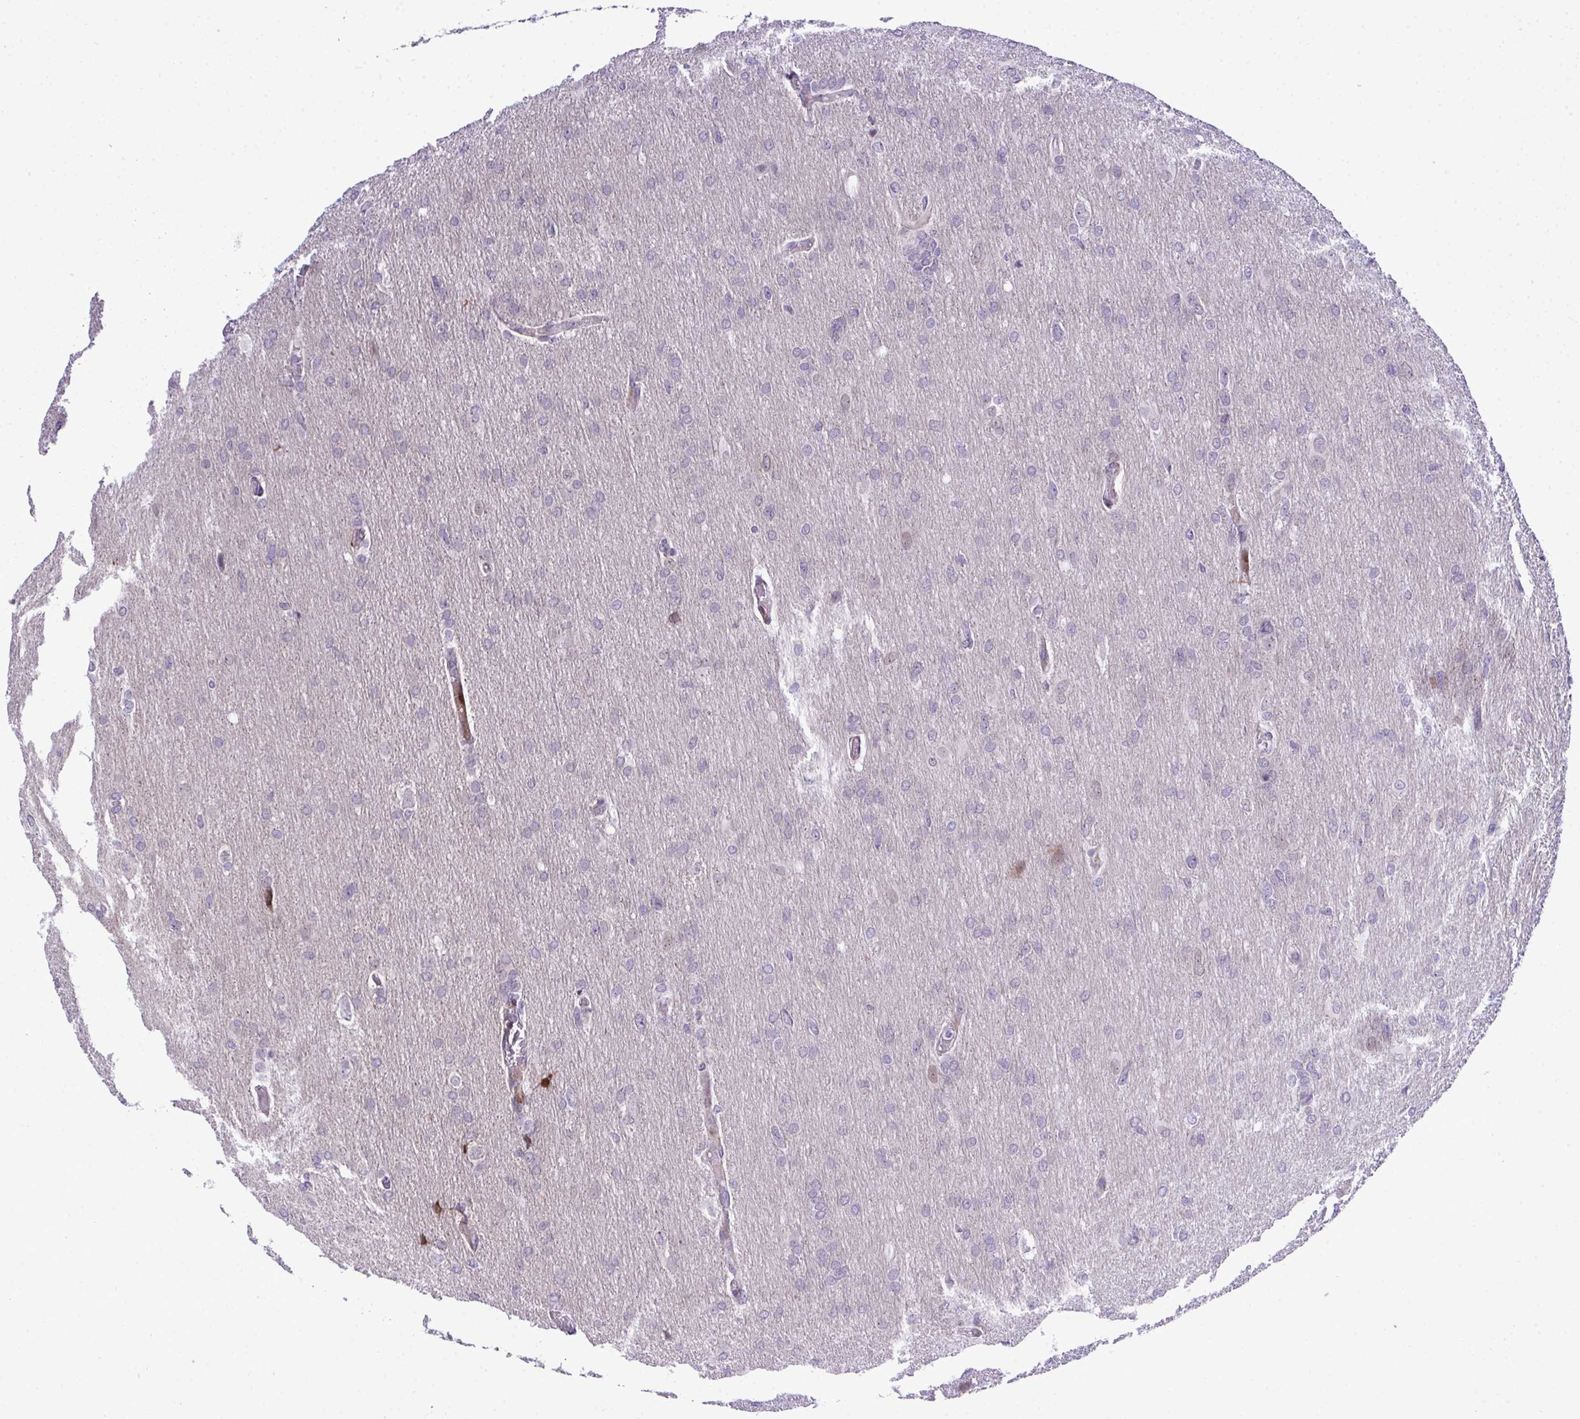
{"staining": {"intensity": "negative", "quantity": "none", "location": "none"}, "tissue": "glioma", "cell_type": "Tumor cells", "image_type": "cancer", "snomed": [{"axis": "morphology", "description": "Glioma, malignant, High grade"}, {"axis": "topography", "description": "Brain"}], "caption": "The image demonstrates no staining of tumor cells in malignant glioma (high-grade).", "gene": "CASTOR2", "patient": {"sex": "male", "age": 53}}